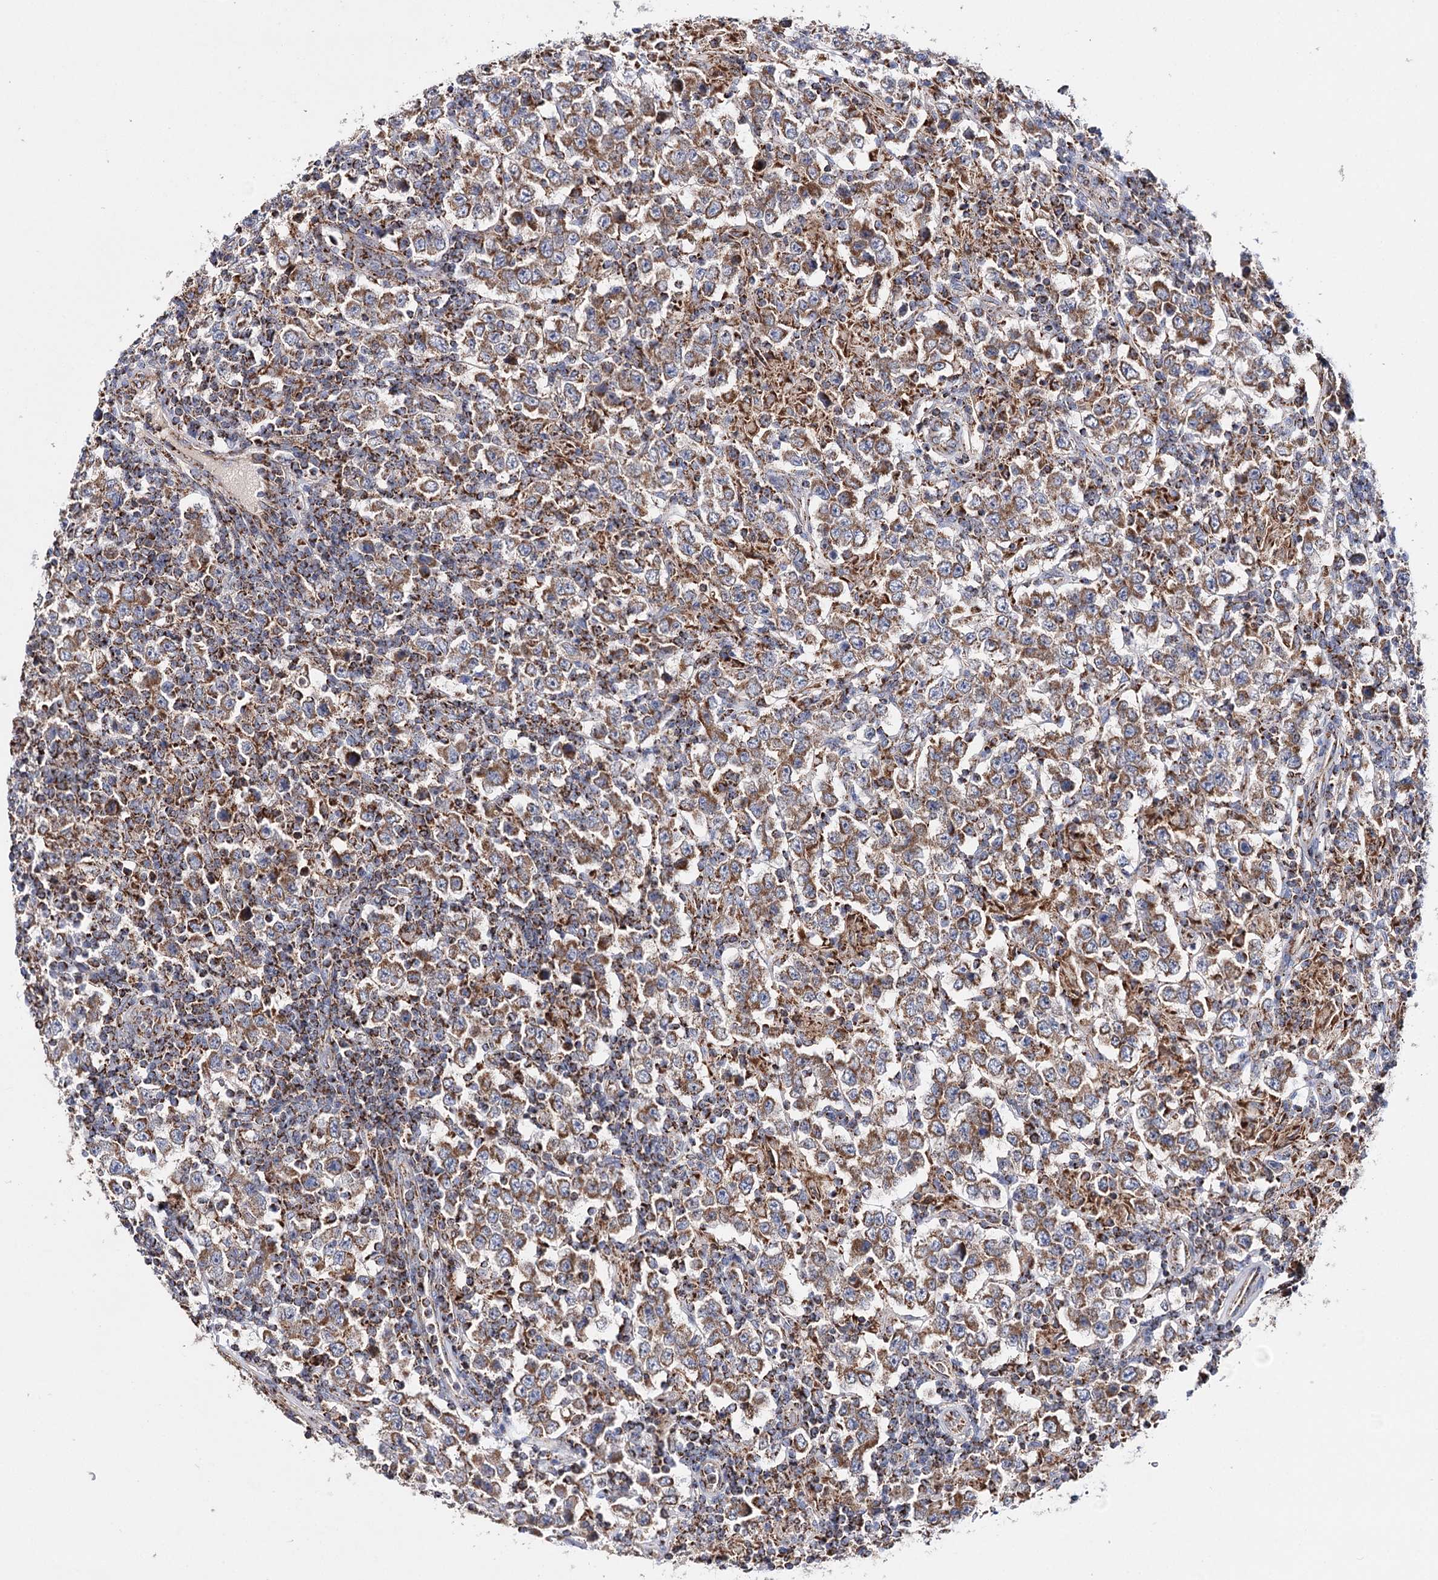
{"staining": {"intensity": "moderate", "quantity": ">75%", "location": "cytoplasmic/membranous"}, "tissue": "testis cancer", "cell_type": "Tumor cells", "image_type": "cancer", "snomed": [{"axis": "morphology", "description": "Normal tissue, NOS"}, {"axis": "morphology", "description": "Urothelial carcinoma, High grade"}, {"axis": "morphology", "description": "Seminoma, NOS"}, {"axis": "morphology", "description": "Carcinoma, Embryonal, NOS"}, {"axis": "topography", "description": "Urinary bladder"}, {"axis": "topography", "description": "Testis"}], "caption": "Immunohistochemical staining of human testis cancer reveals medium levels of moderate cytoplasmic/membranous protein staining in approximately >75% of tumor cells. Nuclei are stained in blue.", "gene": "CFAP46", "patient": {"sex": "male", "age": 41}}